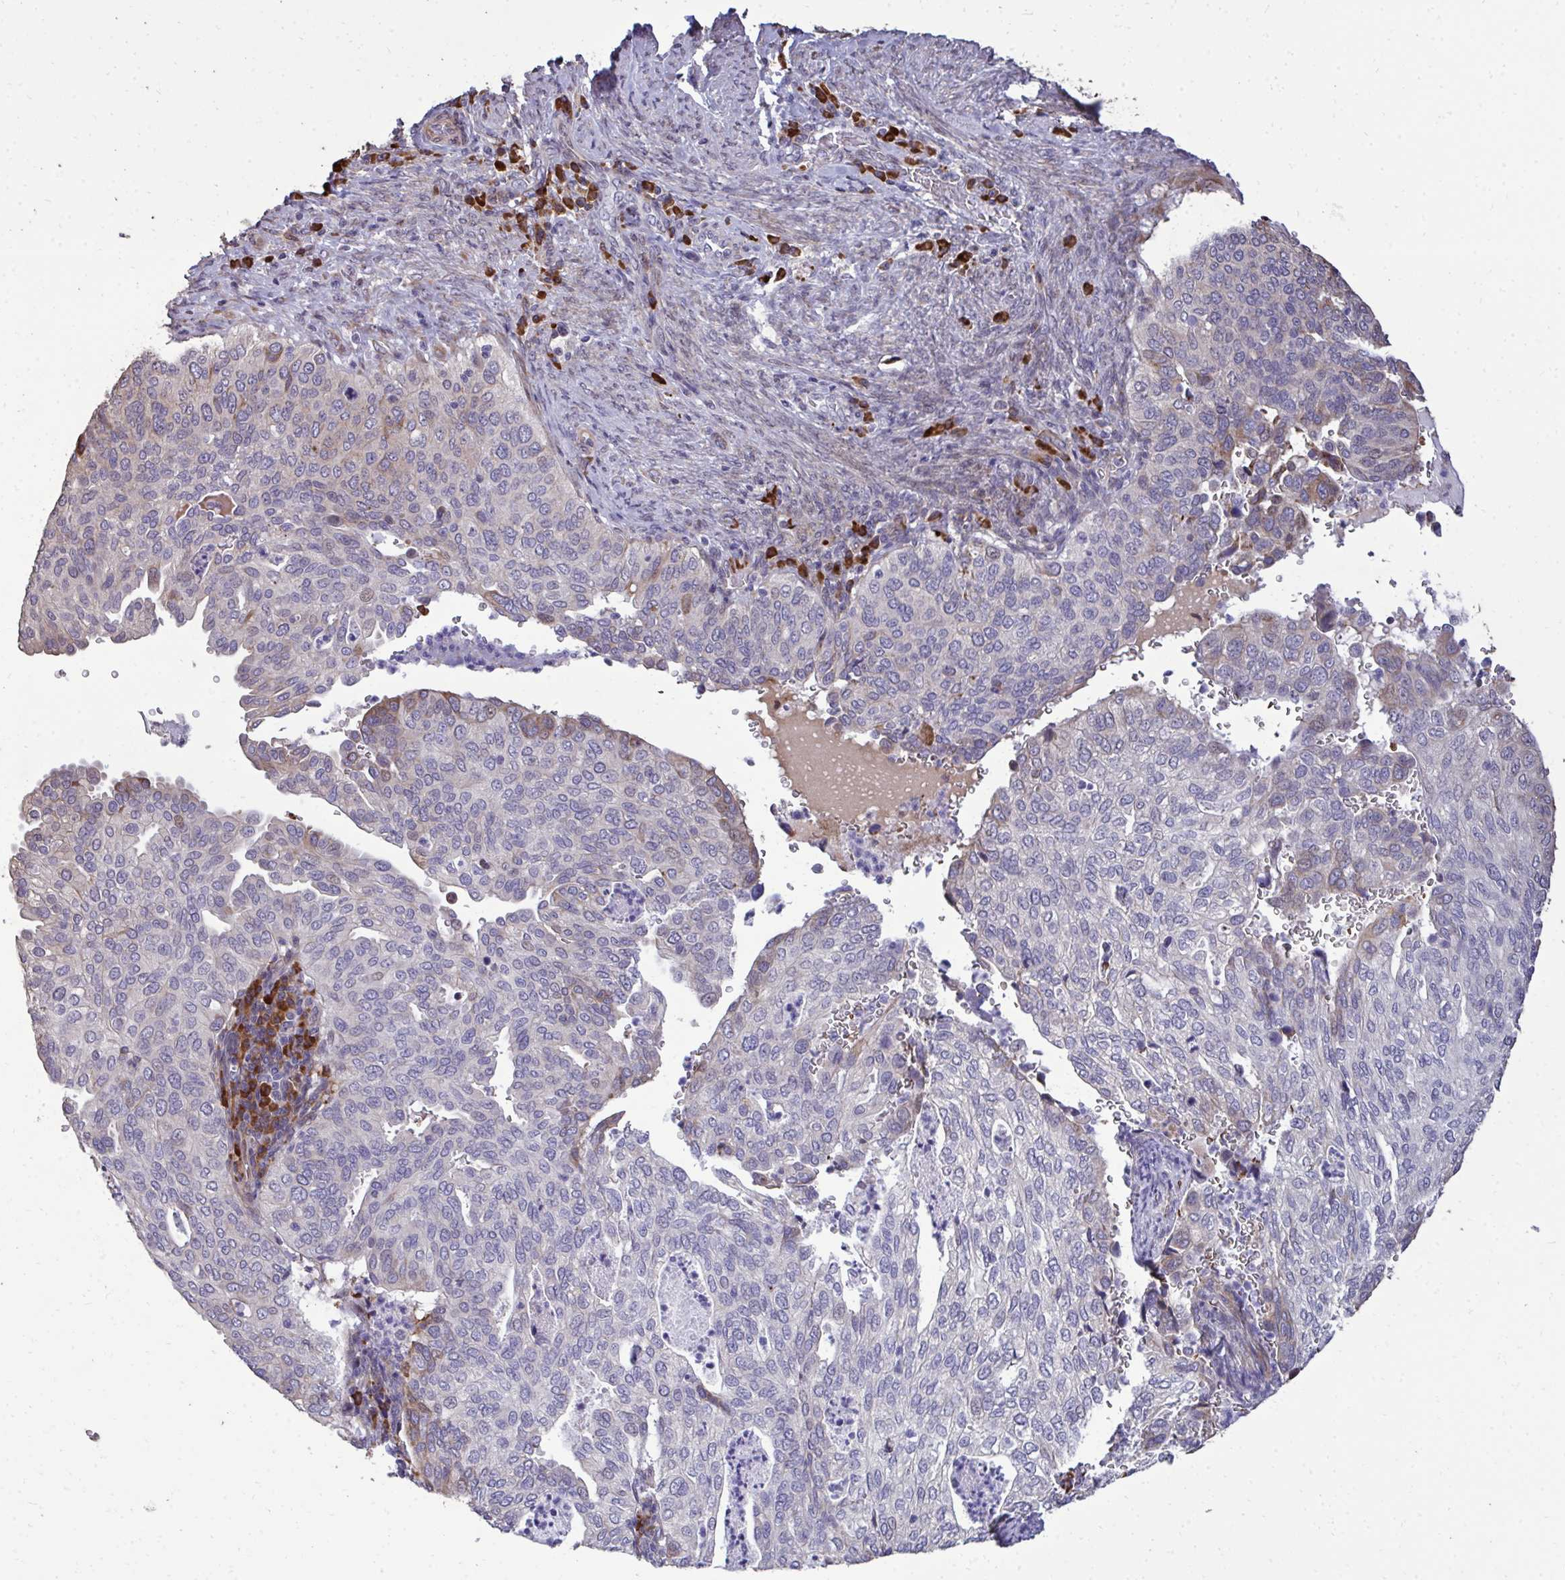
{"staining": {"intensity": "negative", "quantity": "none", "location": "none"}, "tissue": "cervical cancer", "cell_type": "Tumor cells", "image_type": "cancer", "snomed": [{"axis": "morphology", "description": "Squamous cell carcinoma, NOS"}, {"axis": "topography", "description": "Cervix"}], "caption": "This is an immunohistochemistry micrograph of human cervical squamous cell carcinoma. There is no expression in tumor cells.", "gene": "FIBCD1", "patient": {"sex": "female", "age": 38}}